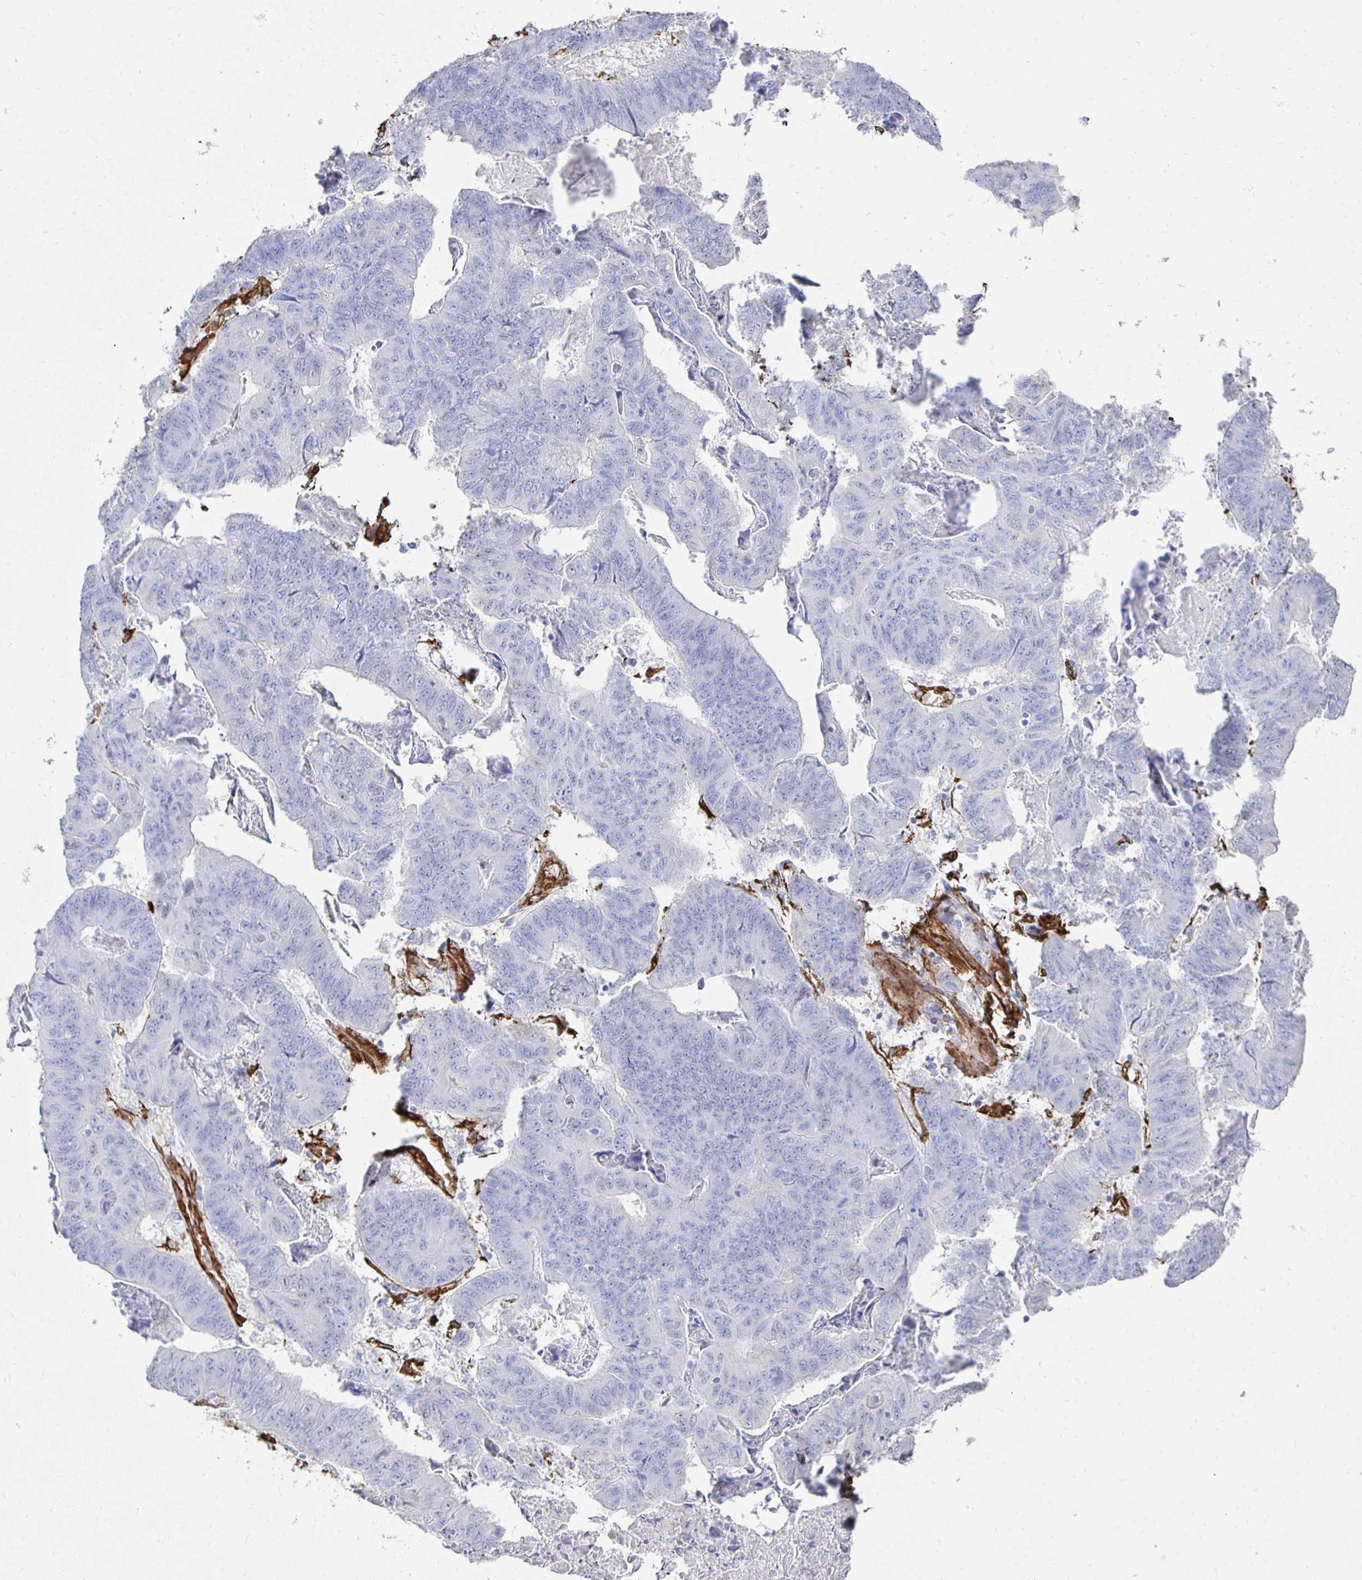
{"staining": {"intensity": "negative", "quantity": "none", "location": "none"}, "tissue": "stomach cancer", "cell_type": "Tumor cells", "image_type": "cancer", "snomed": [{"axis": "morphology", "description": "Adenocarcinoma, NOS"}, {"axis": "topography", "description": "Stomach, lower"}], "caption": "A photomicrograph of stomach cancer stained for a protein reveals no brown staining in tumor cells.", "gene": "VIPR2", "patient": {"sex": "male", "age": 77}}